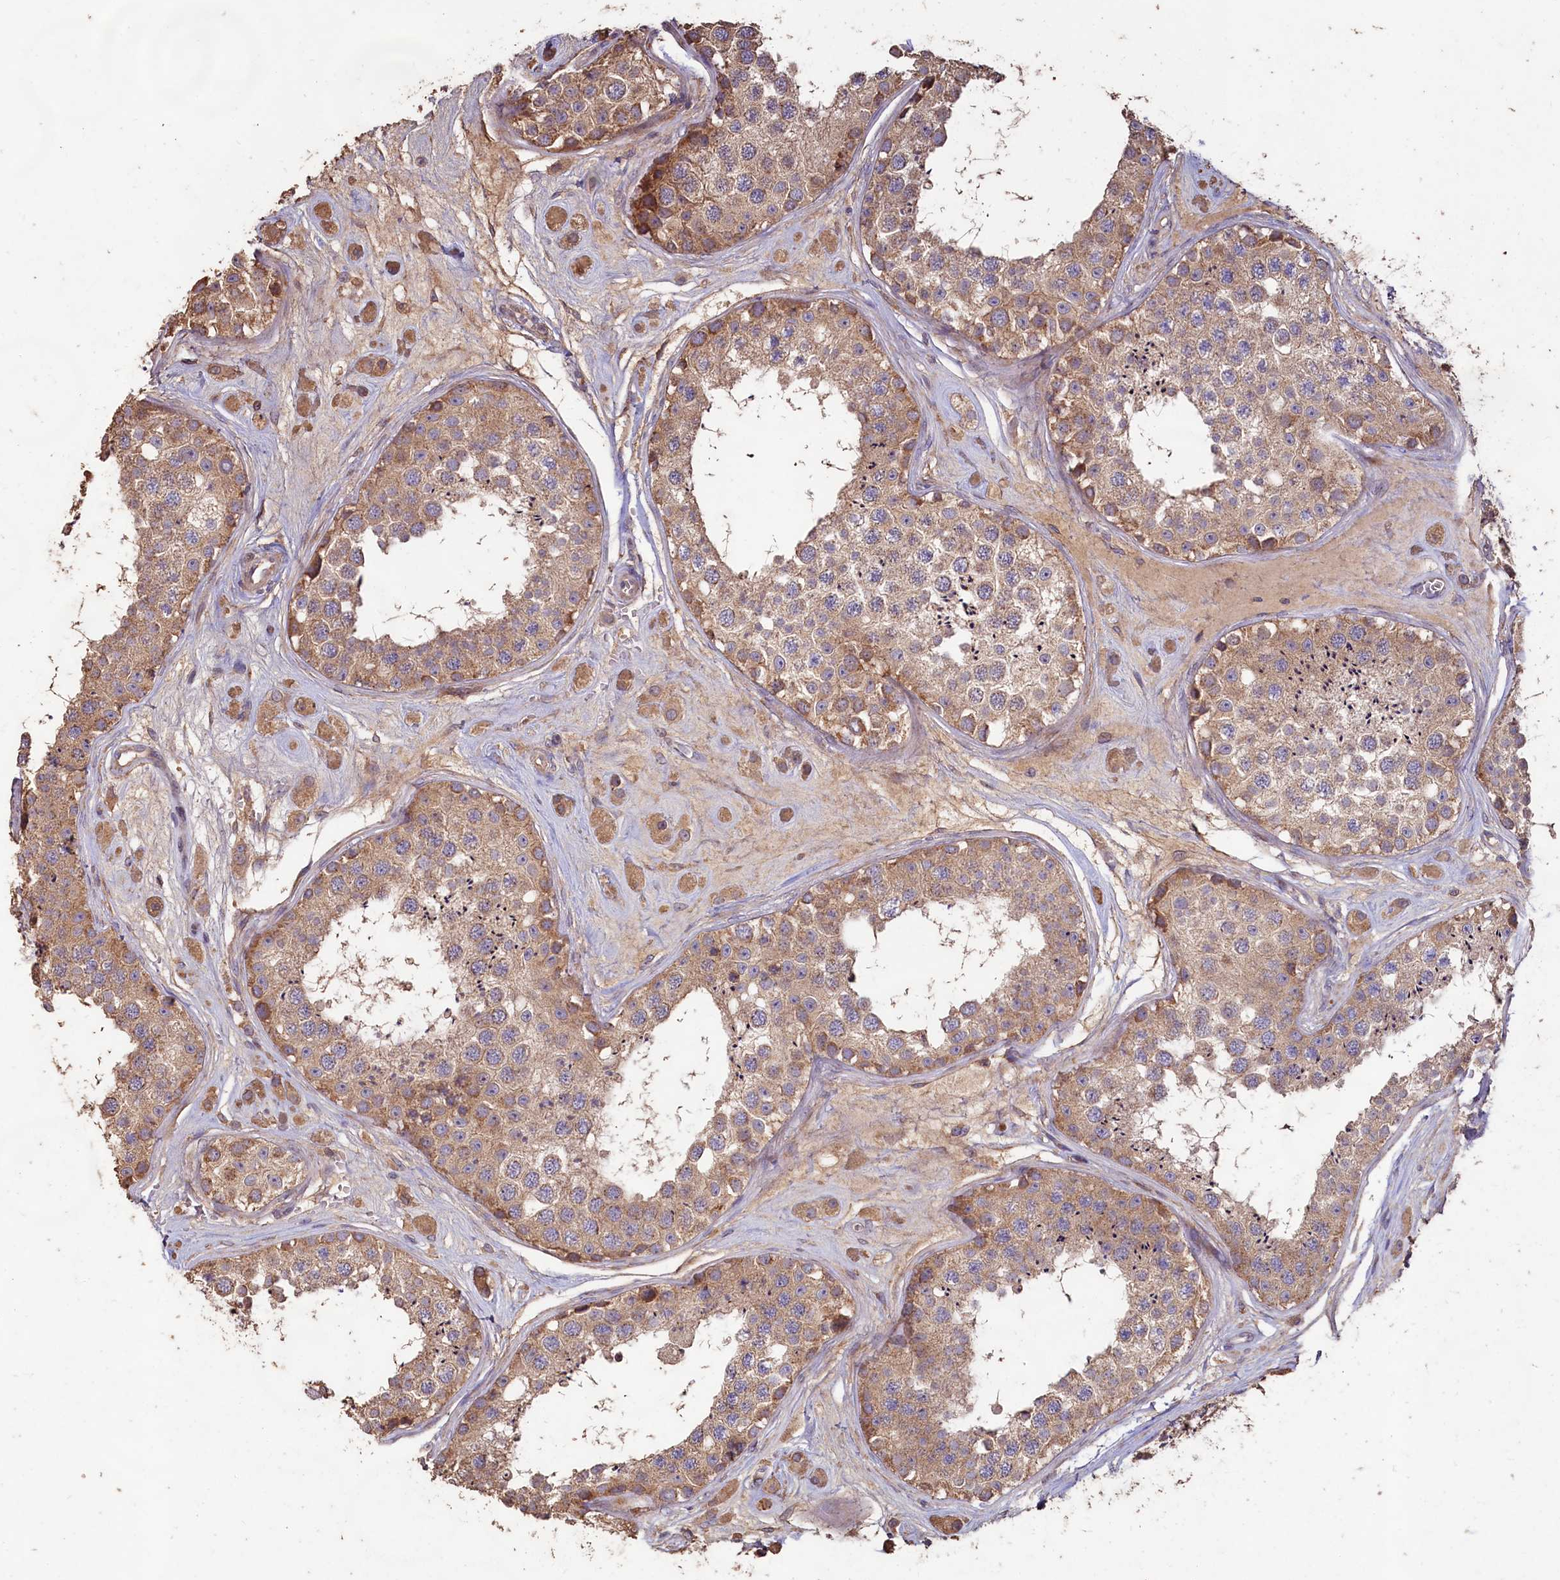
{"staining": {"intensity": "moderate", "quantity": ">75%", "location": "cytoplasmic/membranous"}, "tissue": "testis", "cell_type": "Cells in seminiferous ducts", "image_type": "normal", "snomed": [{"axis": "morphology", "description": "Normal tissue, NOS"}, {"axis": "topography", "description": "Testis"}], "caption": "This image demonstrates IHC staining of unremarkable testis, with medium moderate cytoplasmic/membranous staining in approximately >75% of cells in seminiferous ducts.", "gene": "FUNDC1", "patient": {"sex": "male", "age": 25}}